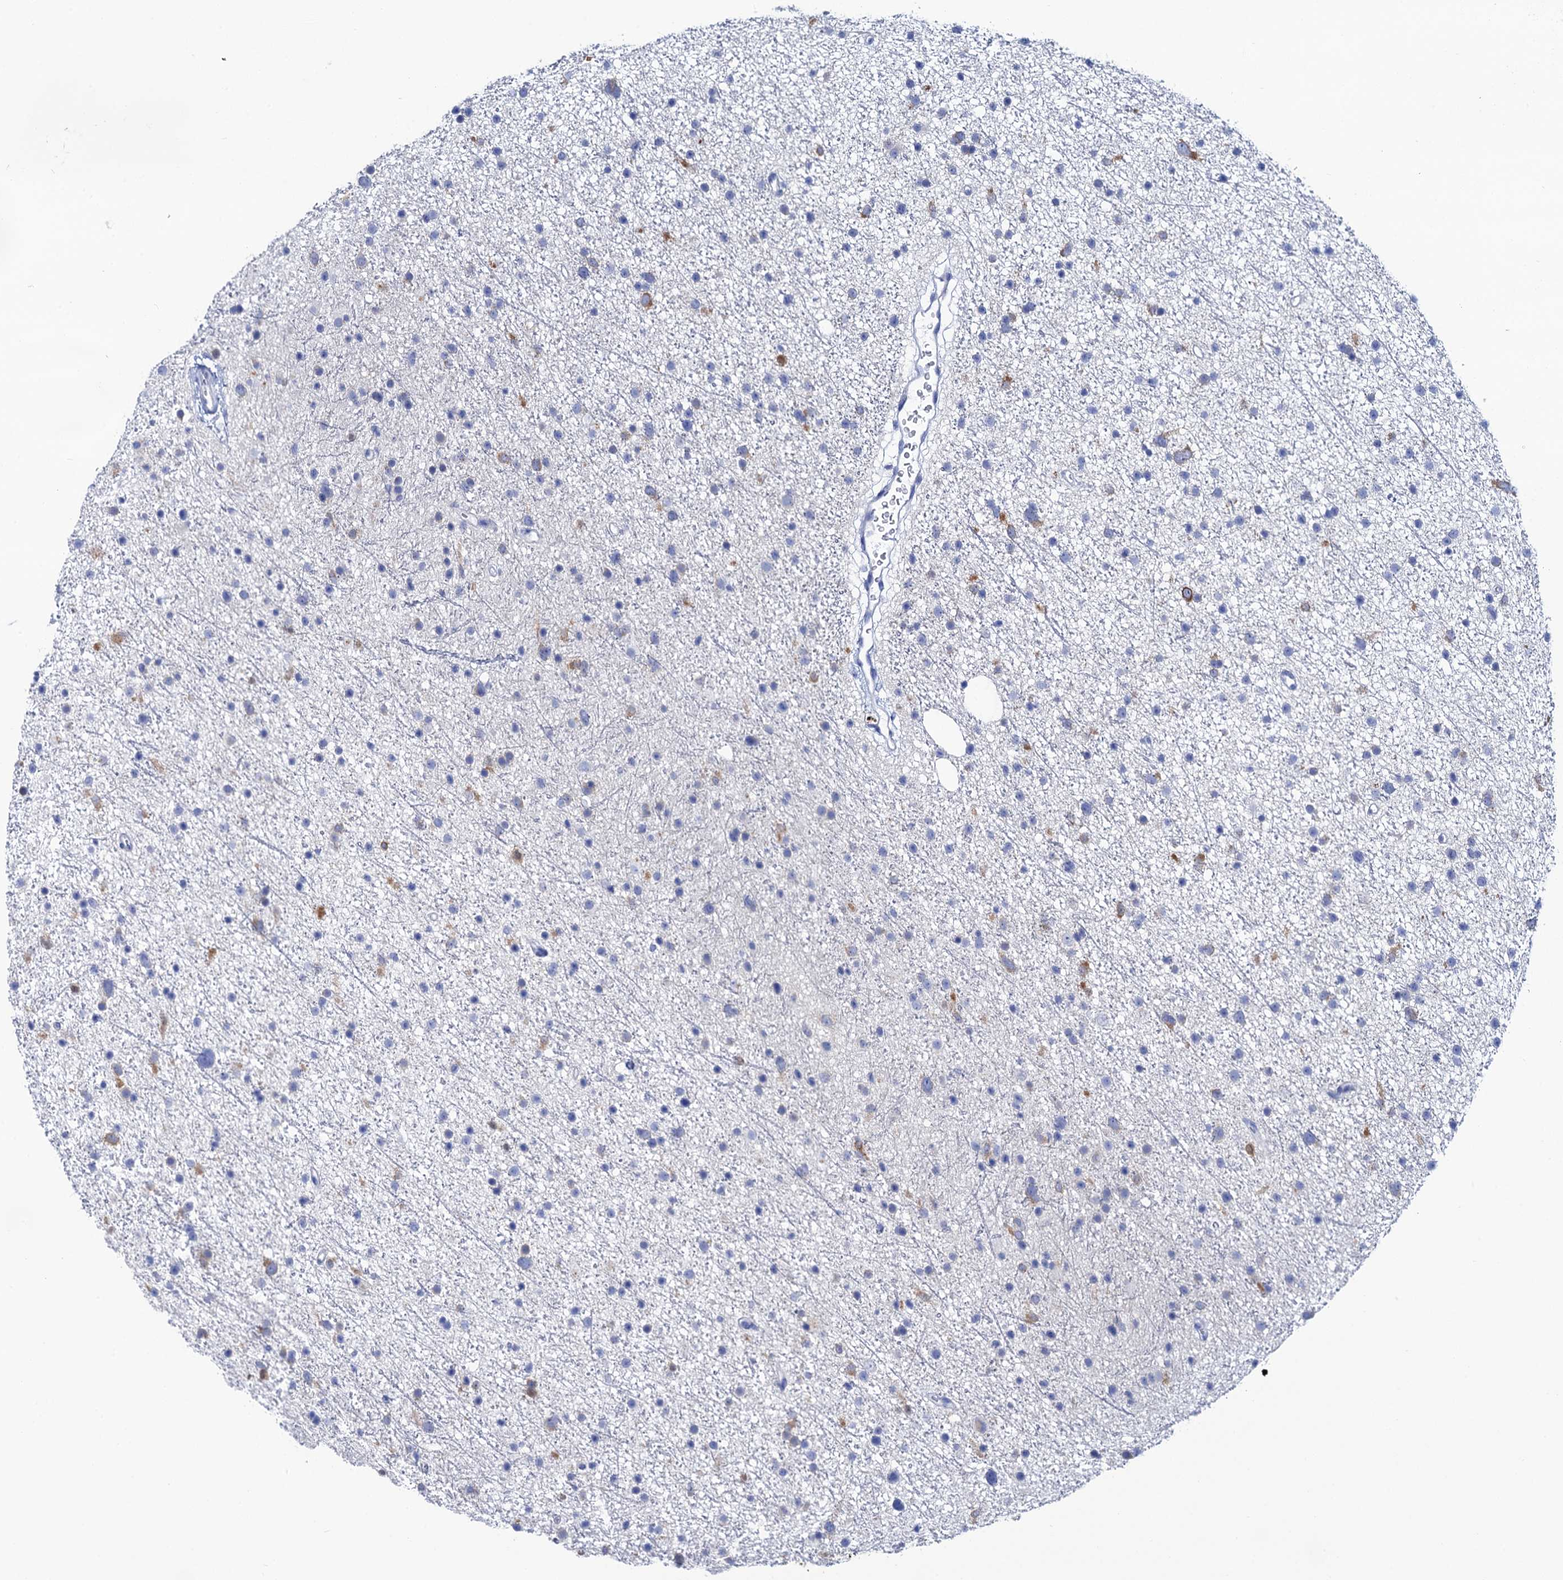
{"staining": {"intensity": "negative", "quantity": "none", "location": "none"}, "tissue": "glioma", "cell_type": "Tumor cells", "image_type": "cancer", "snomed": [{"axis": "morphology", "description": "Glioma, malignant, Low grade"}, {"axis": "topography", "description": "Cerebral cortex"}], "caption": "A high-resolution image shows immunohistochemistry staining of malignant low-grade glioma, which shows no significant positivity in tumor cells.", "gene": "RAB3IP", "patient": {"sex": "female", "age": 39}}